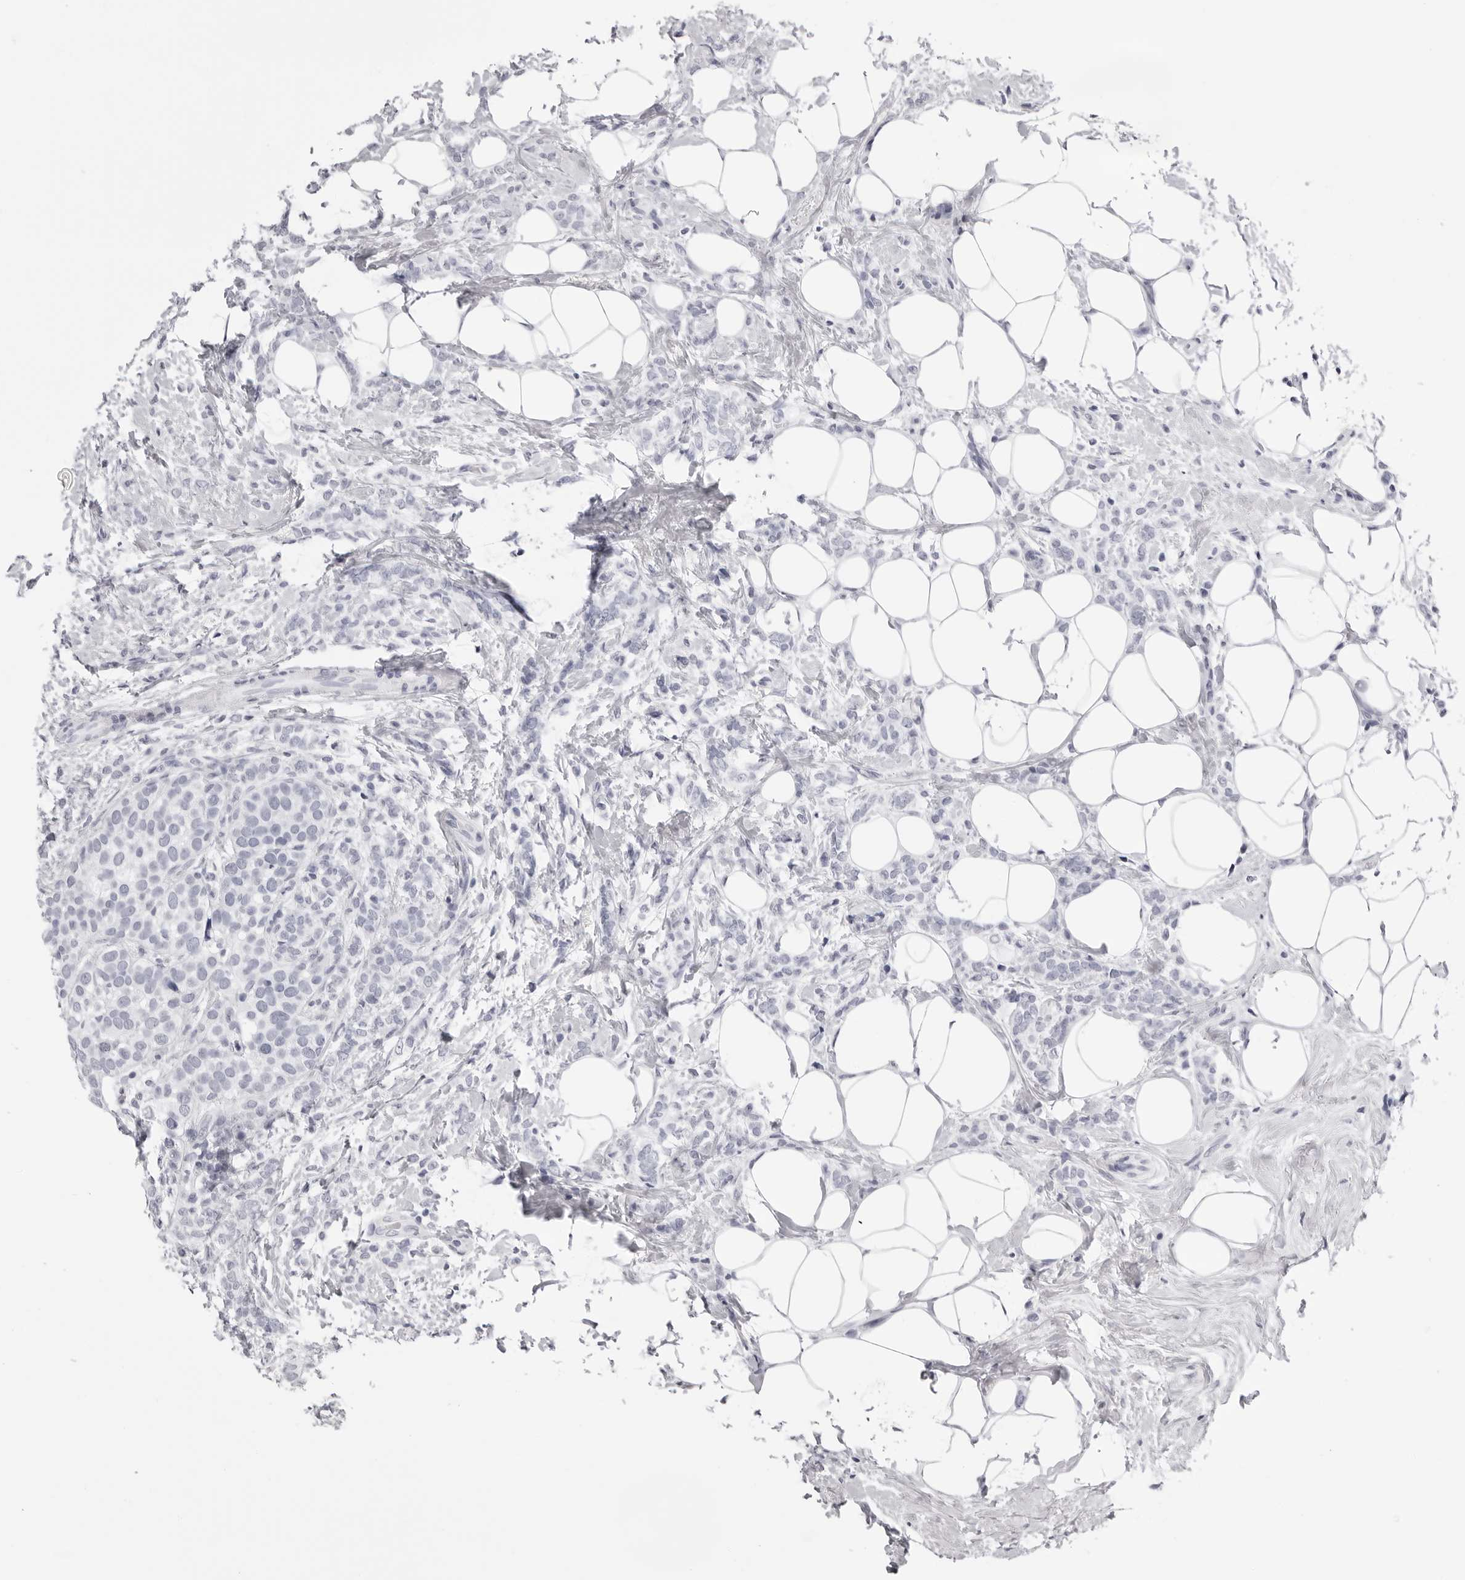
{"staining": {"intensity": "negative", "quantity": "none", "location": "none"}, "tissue": "breast cancer", "cell_type": "Tumor cells", "image_type": "cancer", "snomed": [{"axis": "morphology", "description": "Lobular carcinoma"}, {"axis": "topography", "description": "Breast"}], "caption": "The histopathology image displays no staining of tumor cells in breast lobular carcinoma. (Stains: DAB IHC with hematoxylin counter stain, Microscopy: brightfield microscopy at high magnification).", "gene": "RHO", "patient": {"sex": "female", "age": 50}}